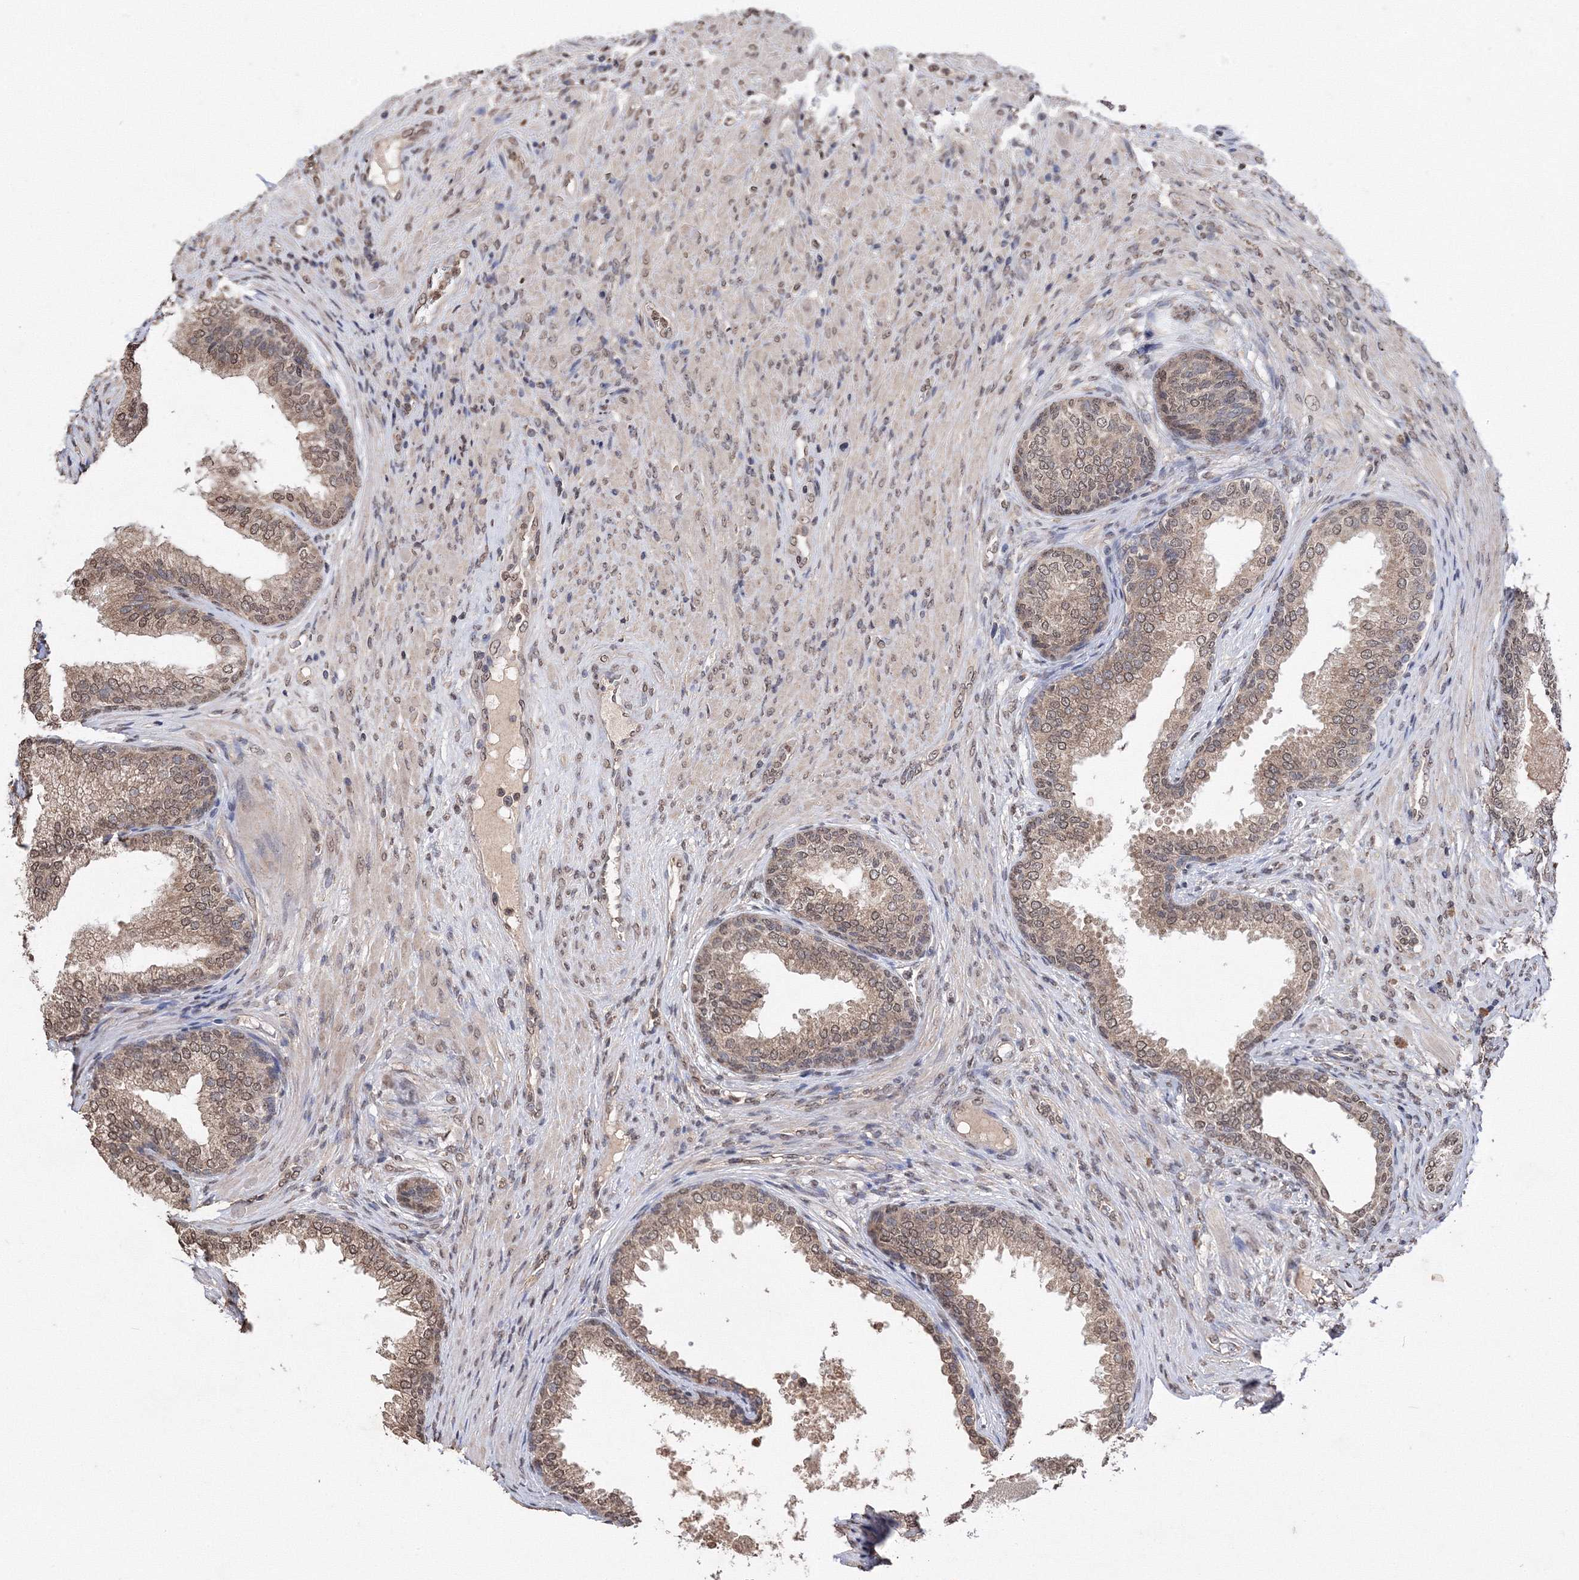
{"staining": {"intensity": "moderate", "quantity": ">75%", "location": "cytoplasmic/membranous,nuclear"}, "tissue": "prostate", "cell_type": "Glandular cells", "image_type": "normal", "snomed": [{"axis": "morphology", "description": "Normal tissue, NOS"}, {"axis": "topography", "description": "Prostate"}], "caption": "Prostate stained for a protein (brown) demonstrates moderate cytoplasmic/membranous,nuclear positive positivity in approximately >75% of glandular cells.", "gene": "GPN1", "patient": {"sex": "male", "age": 76}}